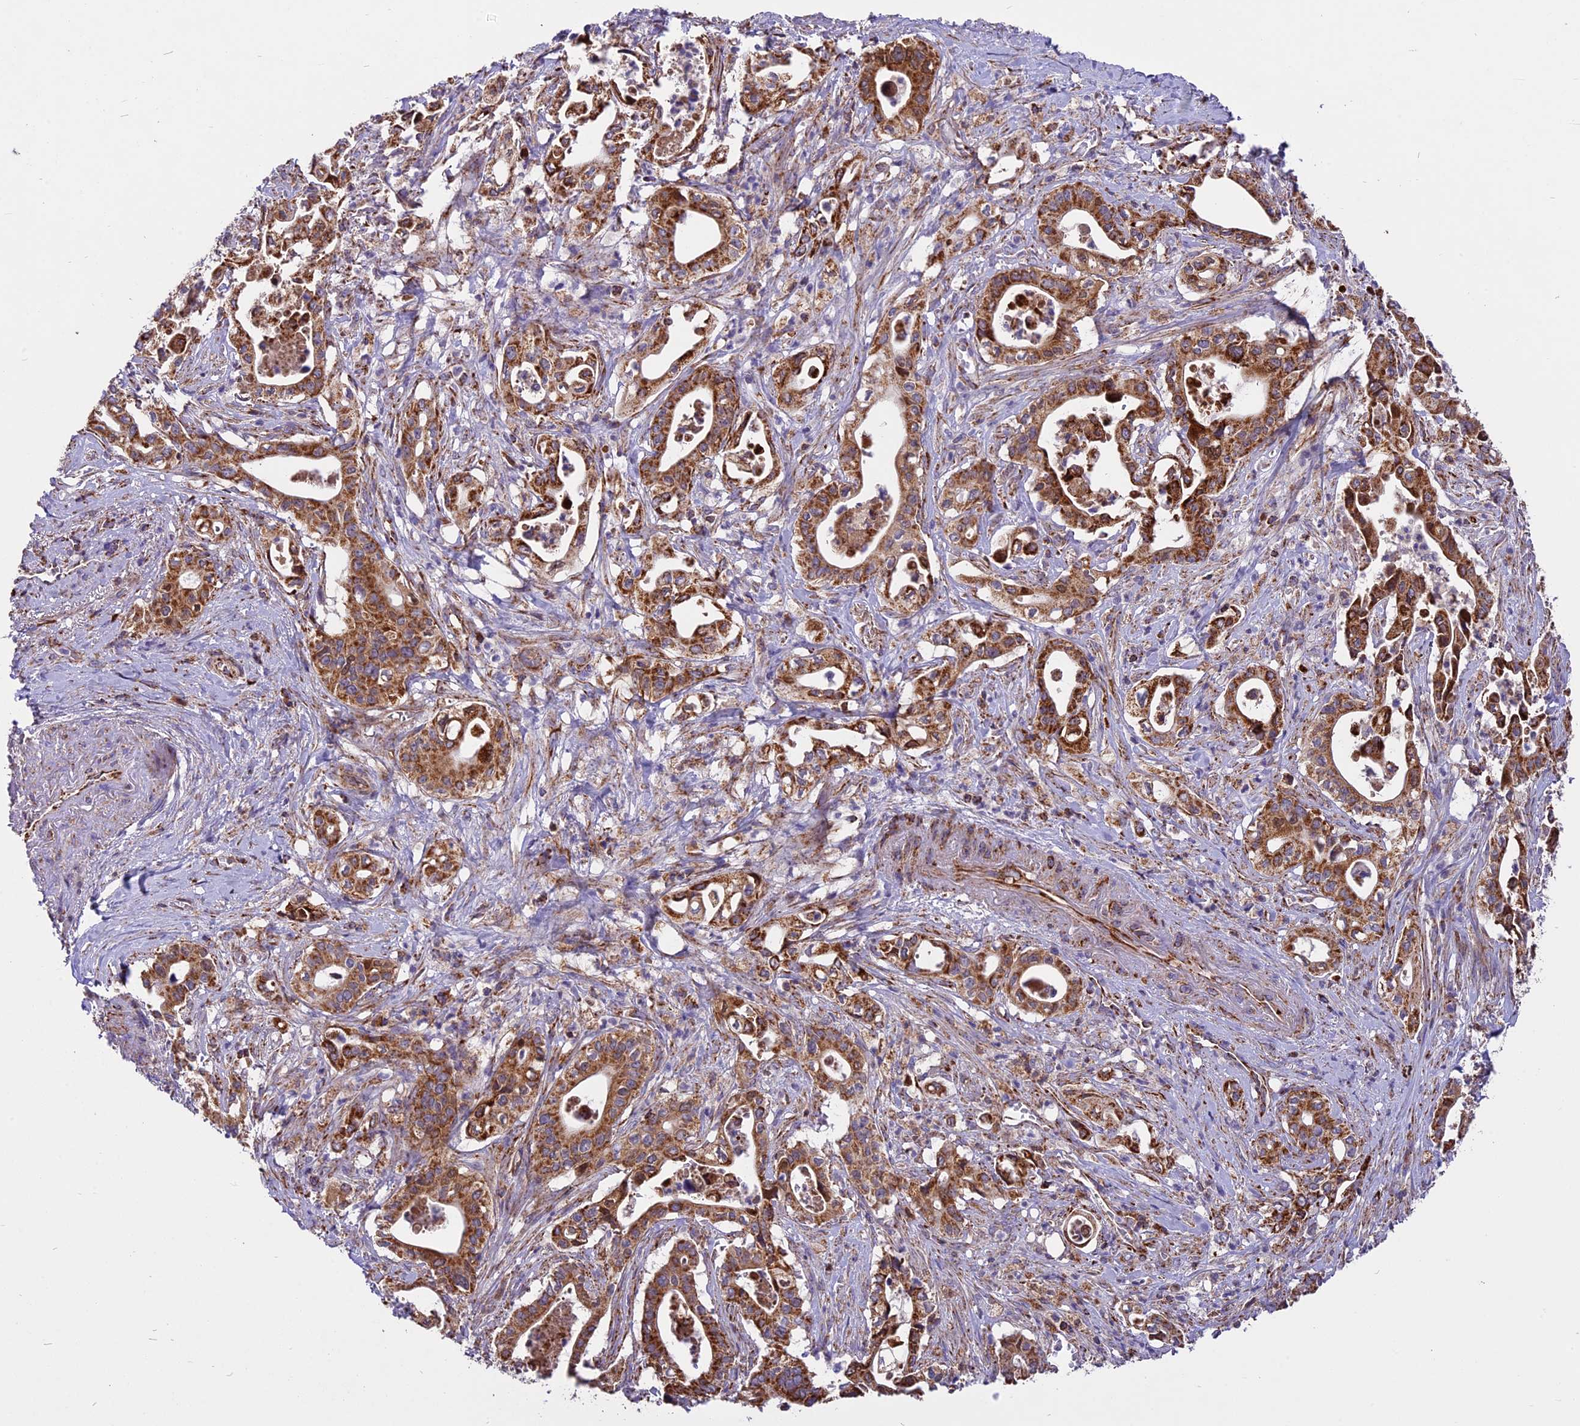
{"staining": {"intensity": "moderate", "quantity": ">75%", "location": "cytoplasmic/membranous"}, "tissue": "pancreatic cancer", "cell_type": "Tumor cells", "image_type": "cancer", "snomed": [{"axis": "morphology", "description": "Adenocarcinoma, NOS"}, {"axis": "topography", "description": "Pancreas"}], "caption": "The immunohistochemical stain highlights moderate cytoplasmic/membranous positivity in tumor cells of pancreatic cancer tissue. (IHC, brightfield microscopy, high magnification).", "gene": "COX17", "patient": {"sex": "female", "age": 77}}